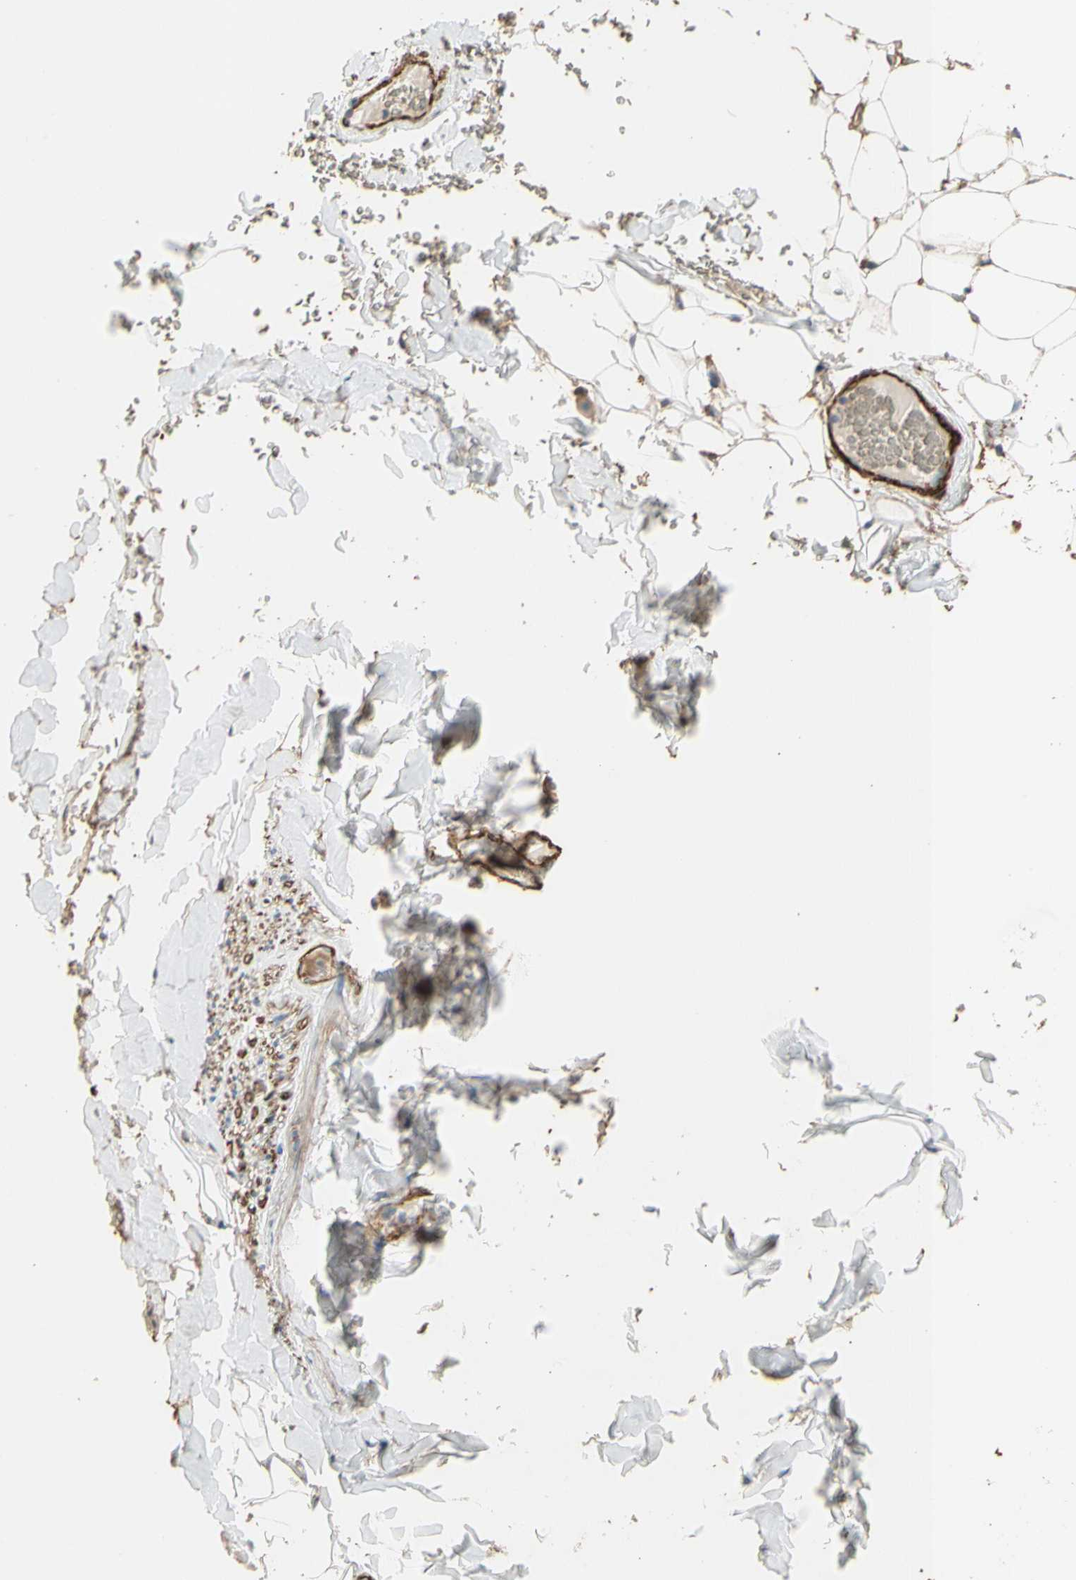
{"staining": {"intensity": "moderate", "quantity": "25%-75%", "location": "cytoplasmic/membranous"}, "tissue": "adipose tissue", "cell_type": "Adipocytes", "image_type": "normal", "snomed": [{"axis": "morphology", "description": "Normal tissue, NOS"}, {"axis": "topography", "description": "Peripheral nerve tissue"}], "caption": "DAB immunohistochemical staining of unremarkable human adipose tissue displays moderate cytoplasmic/membranous protein staining in about 25%-75% of adipocytes.", "gene": "SUSD2", "patient": {"sex": "male", "age": 70}}